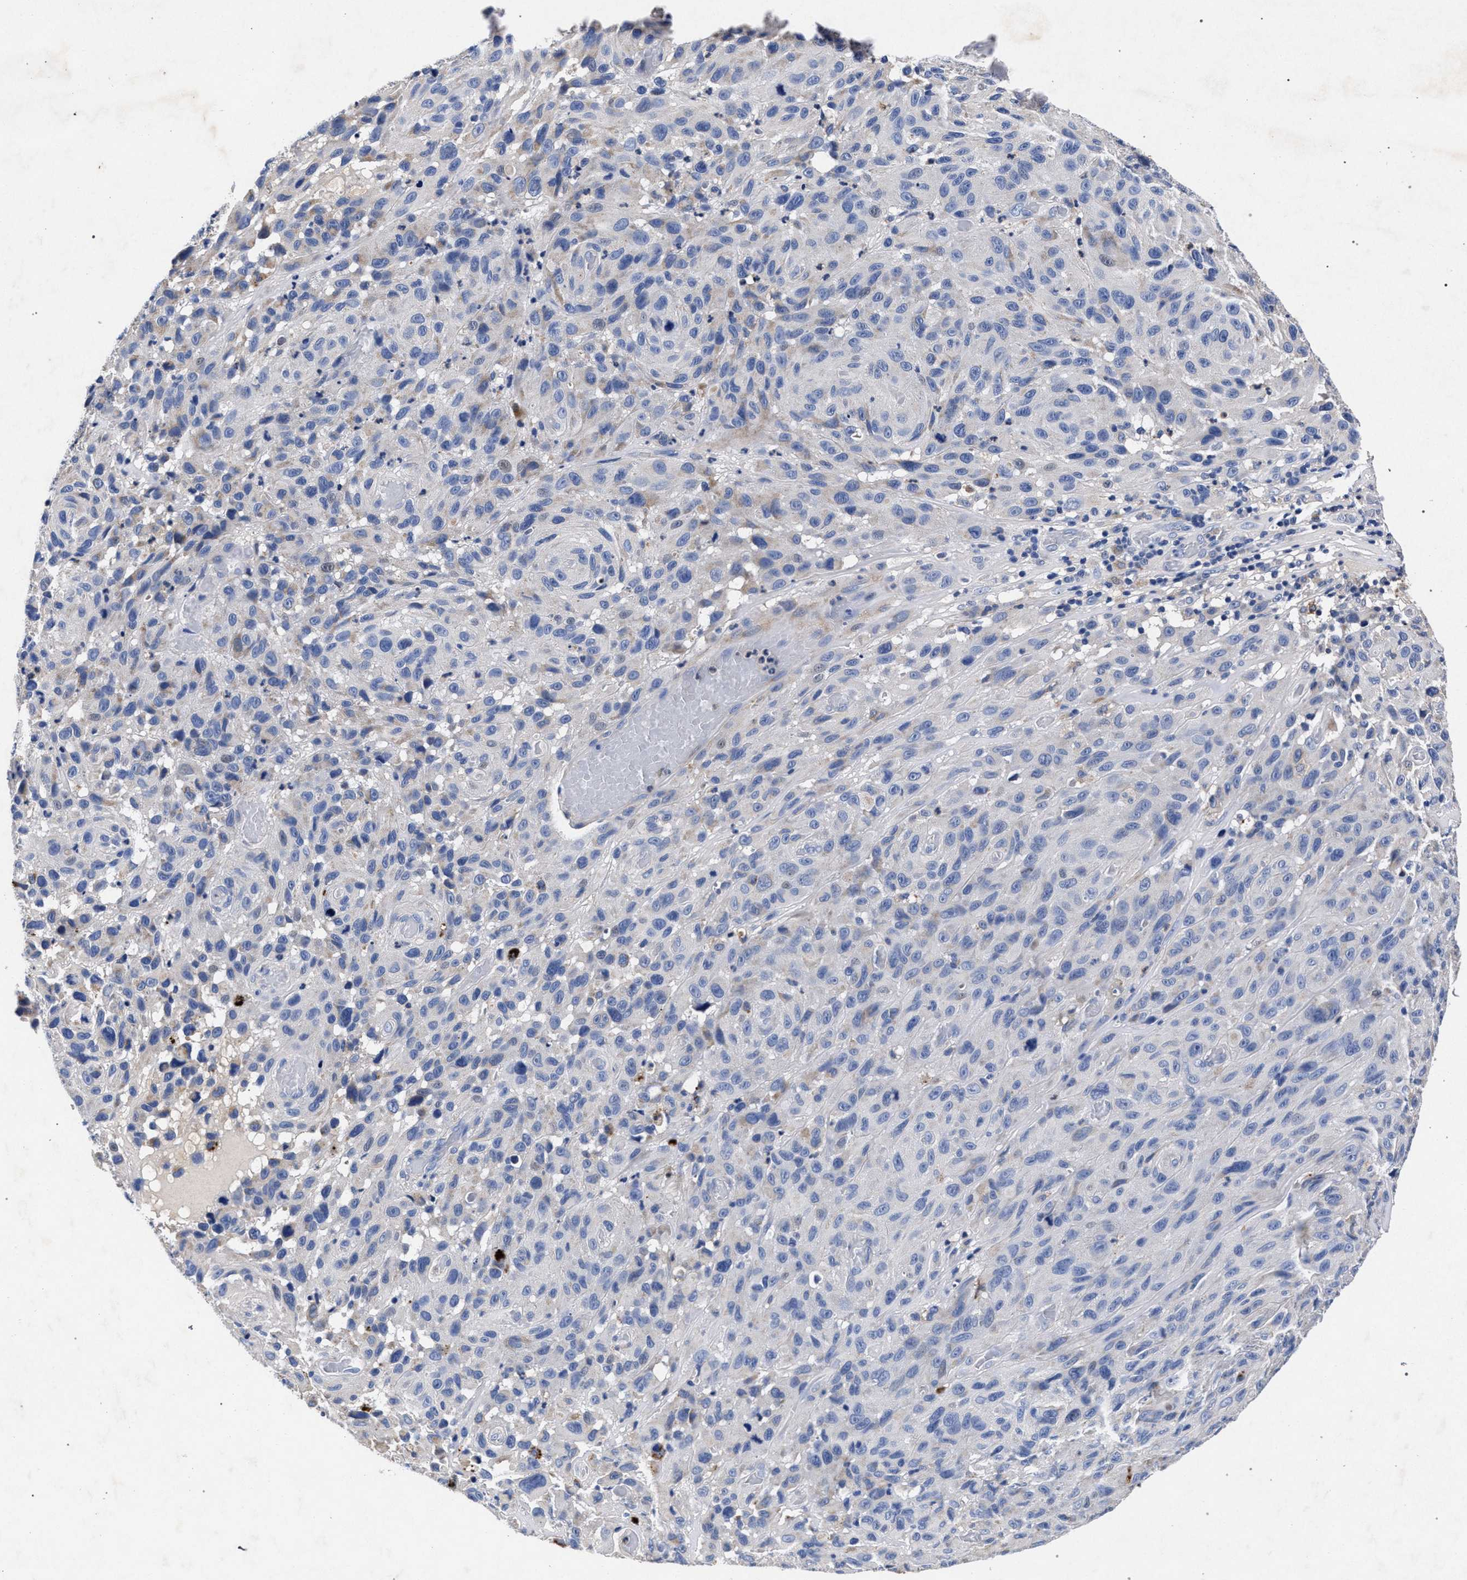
{"staining": {"intensity": "negative", "quantity": "none", "location": "none"}, "tissue": "melanoma", "cell_type": "Tumor cells", "image_type": "cancer", "snomed": [{"axis": "morphology", "description": "Malignant melanoma, NOS"}, {"axis": "topography", "description": "Skin"}], "caption": "Protein analysis of malignant melanoma shows no significant expression in tumor cells.", "gene": "HSD17B14", "patient": {"sex": "male", "age": 66}}